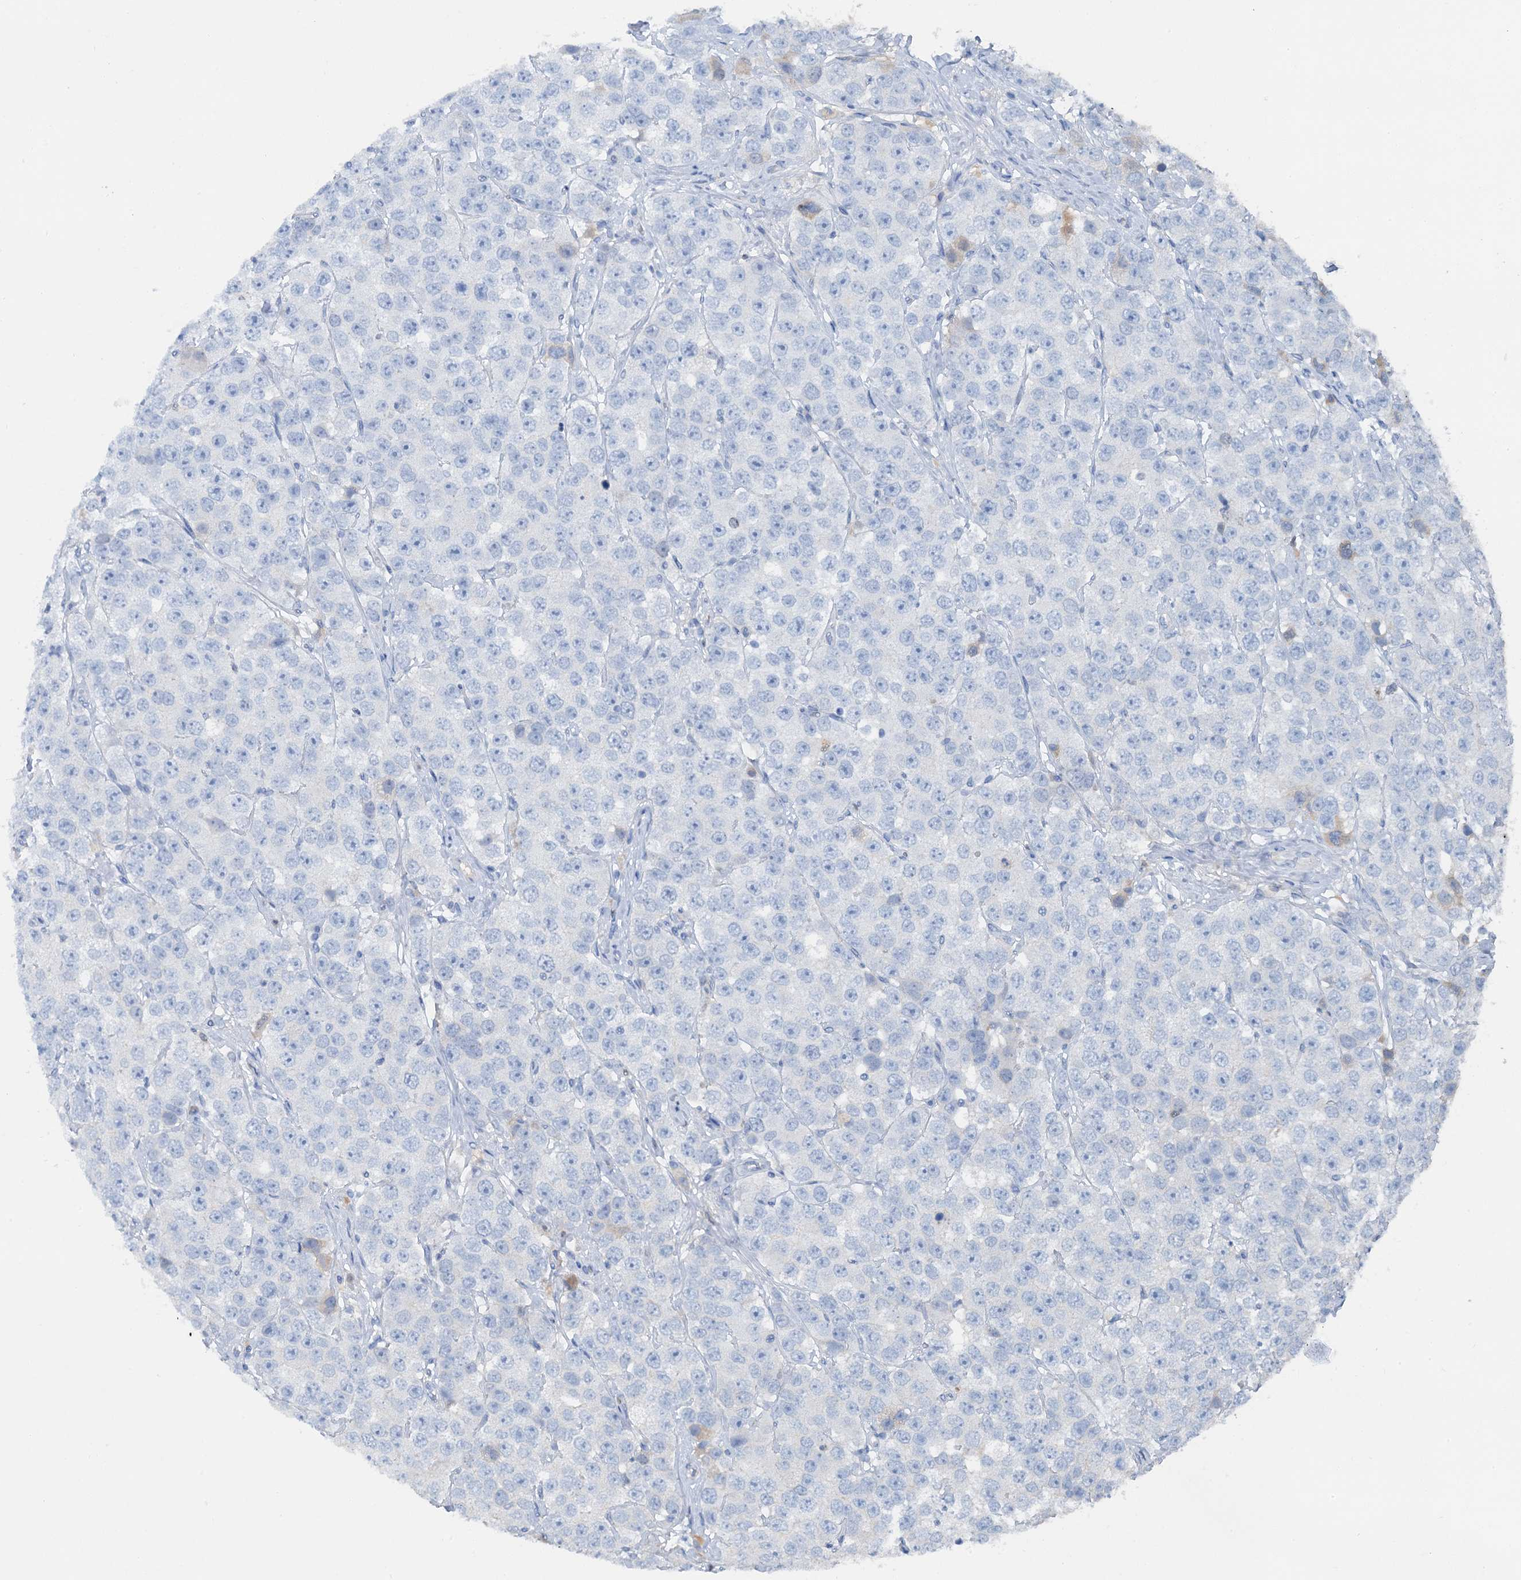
{"staining": {"intensity": "negative", "quantity": "none", "location": "none"}, "tissue": "testis cancer", "cell_type": "Tumor cells", "image_type": "cancer", "snomed": [{"axis": "morphology", "description": "Seminoma, NOS"}, {"axis": "topography", "description": "Testis"}], "caption": "Tumor cells are negative for protein expression in human testis cancer (seminoma).", "gene": "OTOA", "patient": {"sex": "male", "age": 28}}